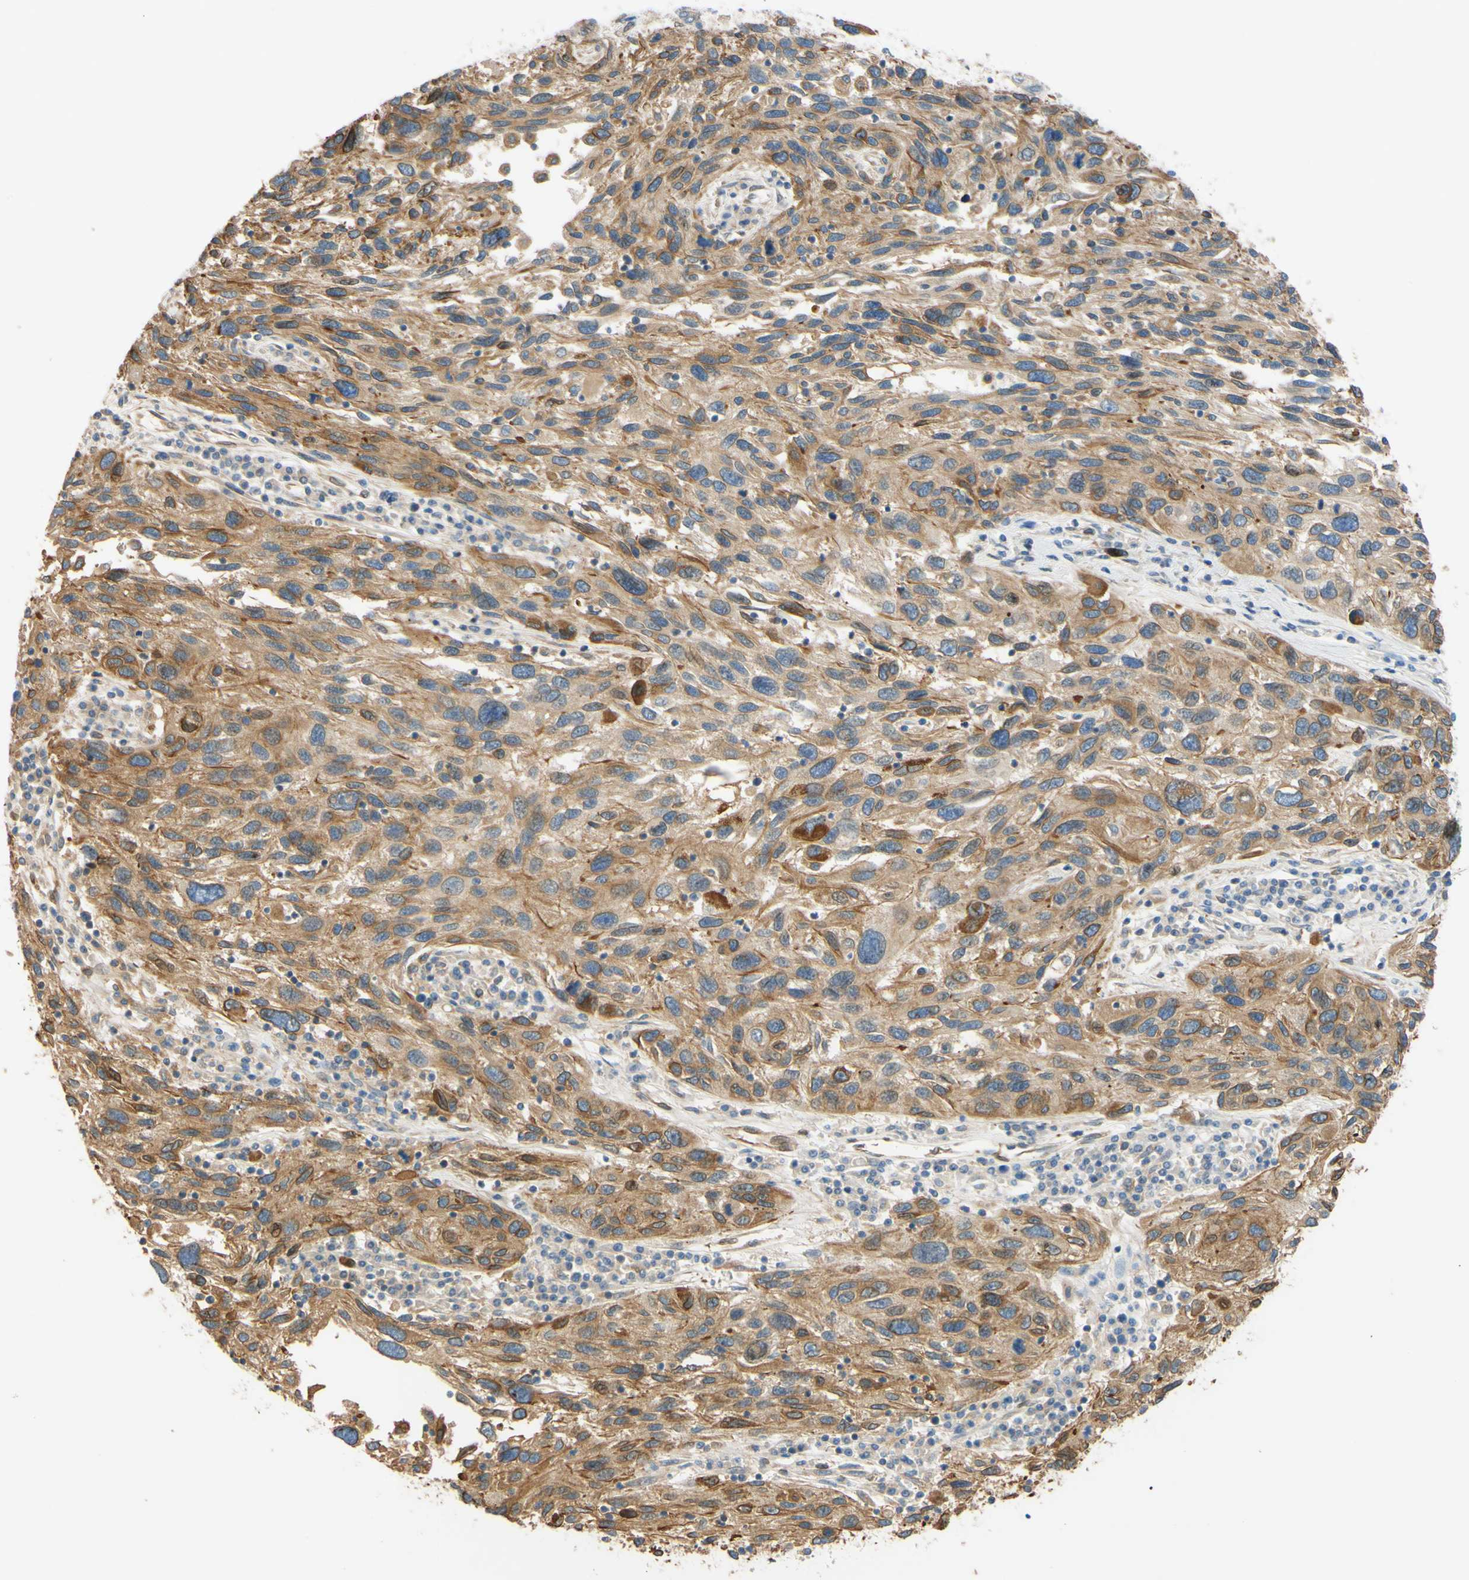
{"staining": {"intensity": "moderate", "quantity": ">75%", "location": "cytoplasmic/membranous,nuclear"}, "tissue": "melanoma", "cell_type": "Tumor cells", "image_type": "cancer", "snomed": [{"axis": "morphology", "description": "Malignant melanoma, NOS"}, {"axis": "topography", "description": "Skin"}], "caption": "Malignant melanoma stained with immunohistochemistry (IHC) shows moderate cytoplasmic/membranous and nuclear positivity in about >75% of tumor cells. The staining is performed using DAB (3,3'-diaminobenzidine) brown chromogen to label protein expression. The nuclei are counter-stained blue using hematoxylin.", "gene": "ENDOD1", "patient": {"sex": "male", "age": 53}}